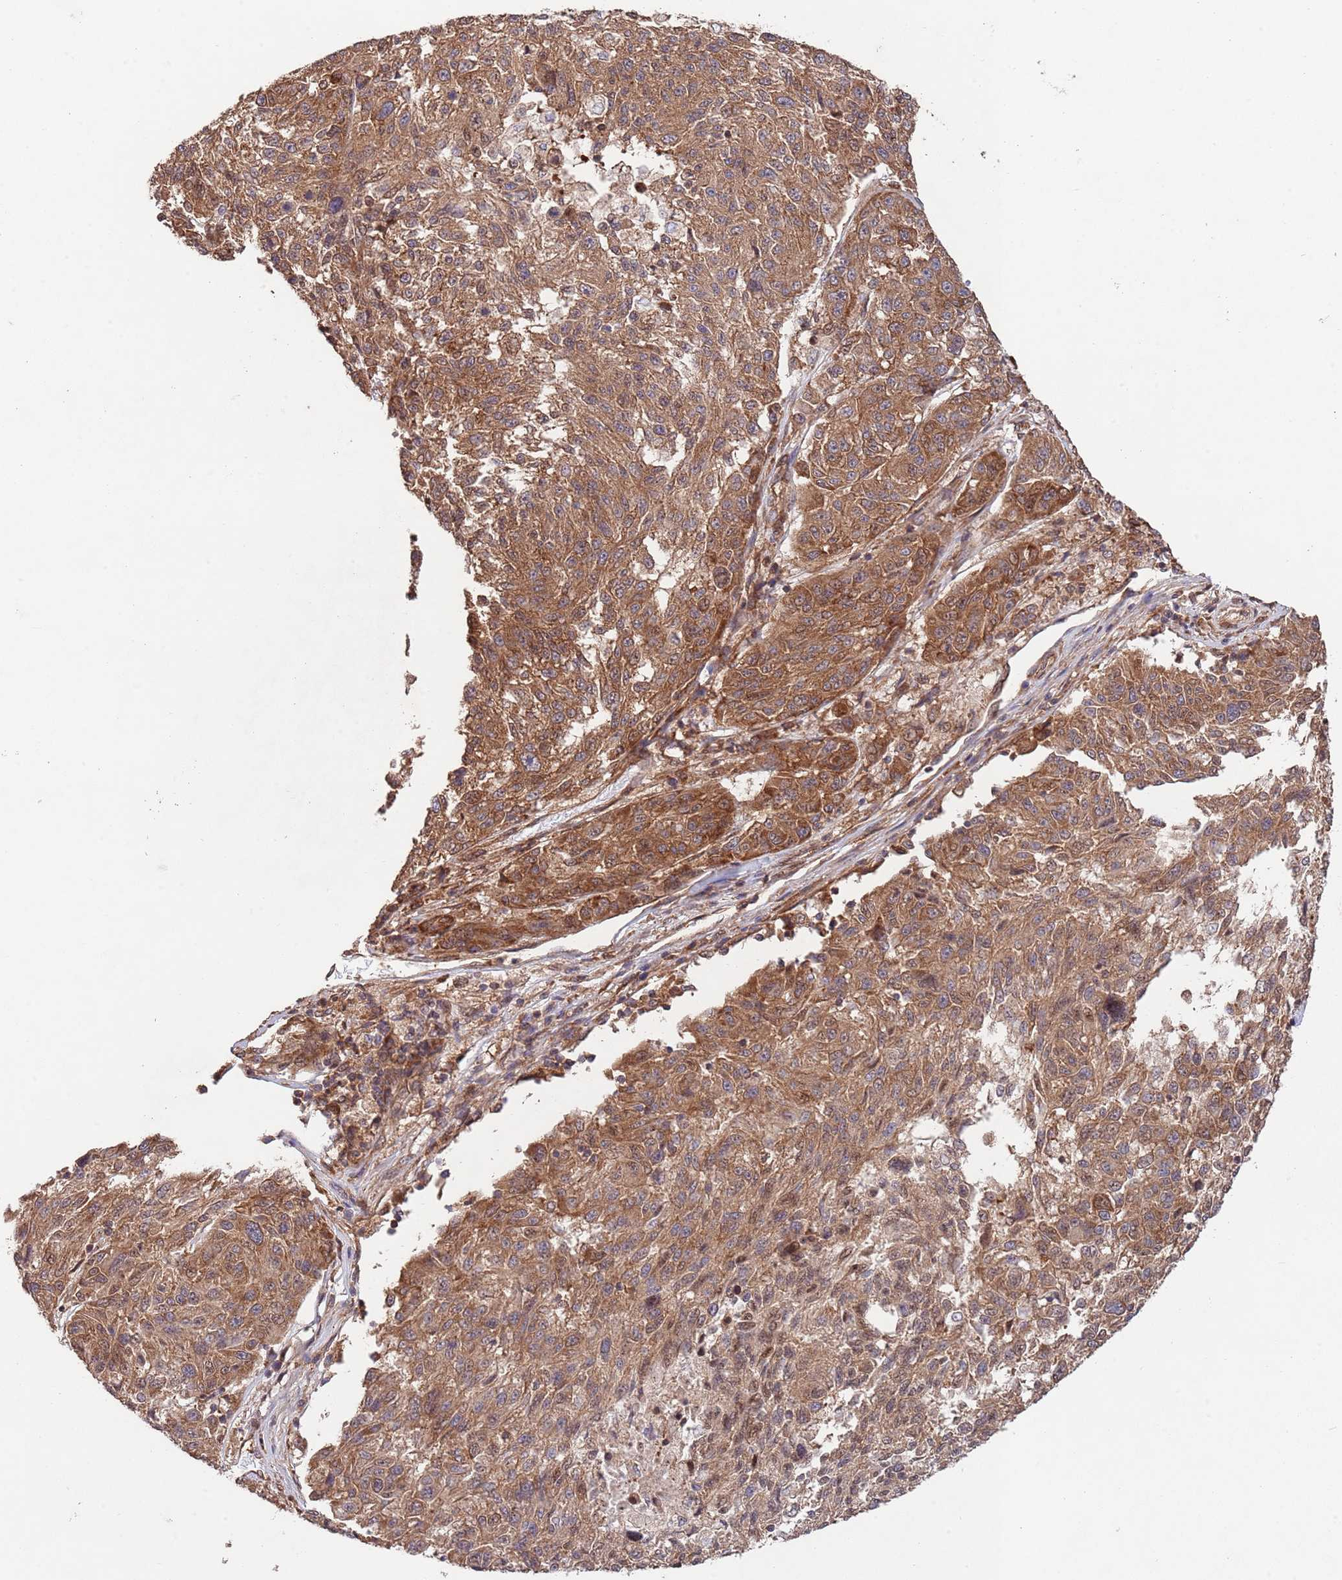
{"staining": {"intensity": "moderate", "quantity": ">75%", "location": "cytoplasmic/membranous"}, "tissue": "melanoma", "cell_type": "Tumor cells", "image_type": "cancer", "snomed": [{"axis": "morphology", "description": "Malignant melanoma, NOS"}, {"axis": "topography", "description": "Skin"}], "caption": "Immunohistochemistry micrograph of neoplastic tissue: human malignant melanoma stained using immunohistochemistry (IHC) demonstrates medium levels of moderate protein expression localized specifically in the cytoplasmic/membranous of tumor cells, appearing as a cytoplasmic/membranous brown color.", "gene": "RNF19B", "patient": {"sex": "male", "age": 53}}